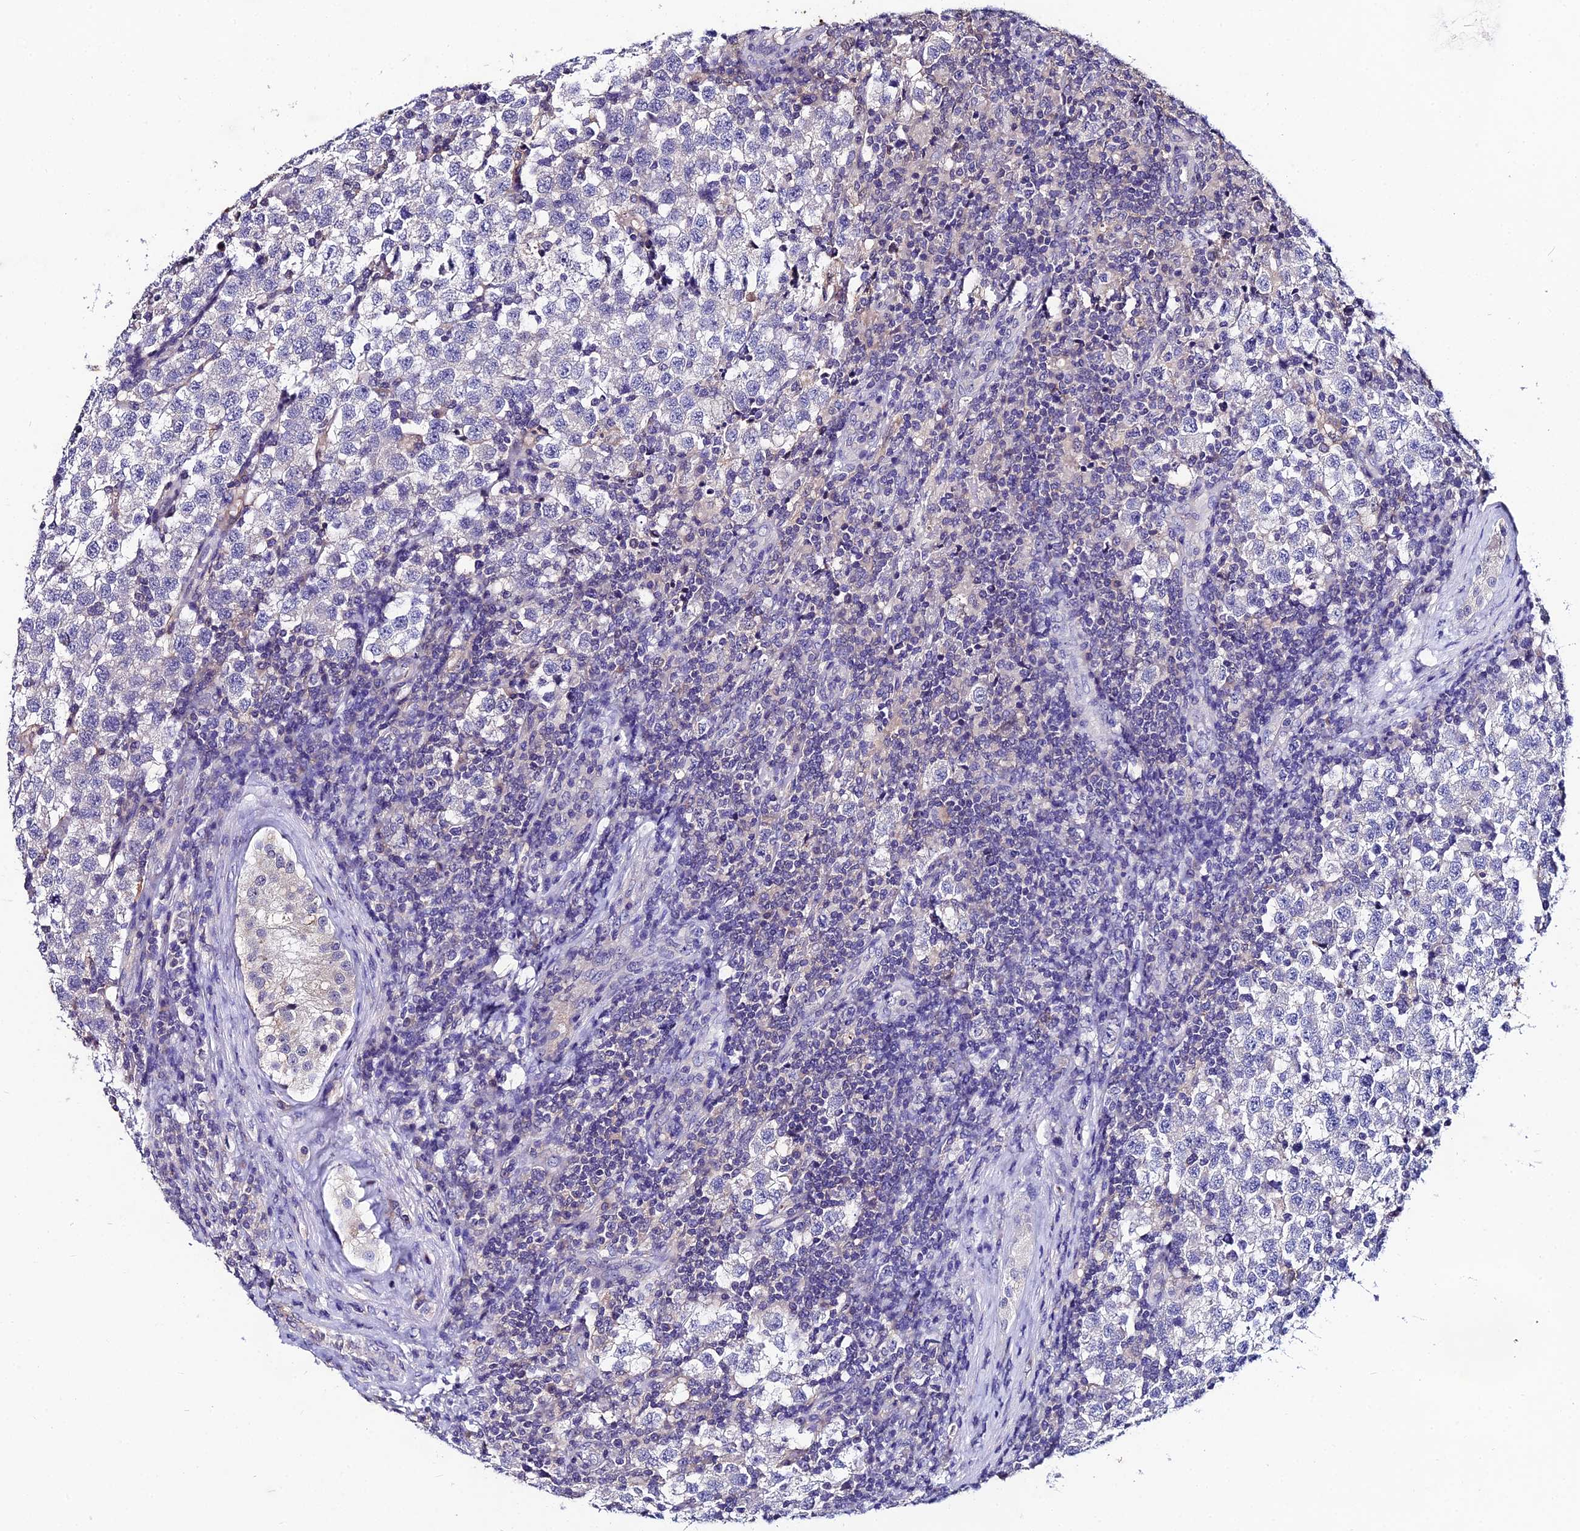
{"staining": {"intensity": "negative", "quantity": "none", "location": "none"}, "tissue": "testis cancer", "cell_type": "Tumor cells", "image_type": "cancer", "snomed": [{"axis": "morphology", "description": "Seminoma, NOS"}, {"axis": "topography", "description": "Testis"}], "caption": "Protein analysis of seminoma (testis) exhibits no significant expression in tumor cells. (Stains: DAB (3,3'-diaminobenzidine) immunohistochemistry with hematoxylin counter stain, Microscopy: brightfield microscopy at high magnification).", "gene": "LGALS7", "patient": {"sex": "male", "age": 34}}